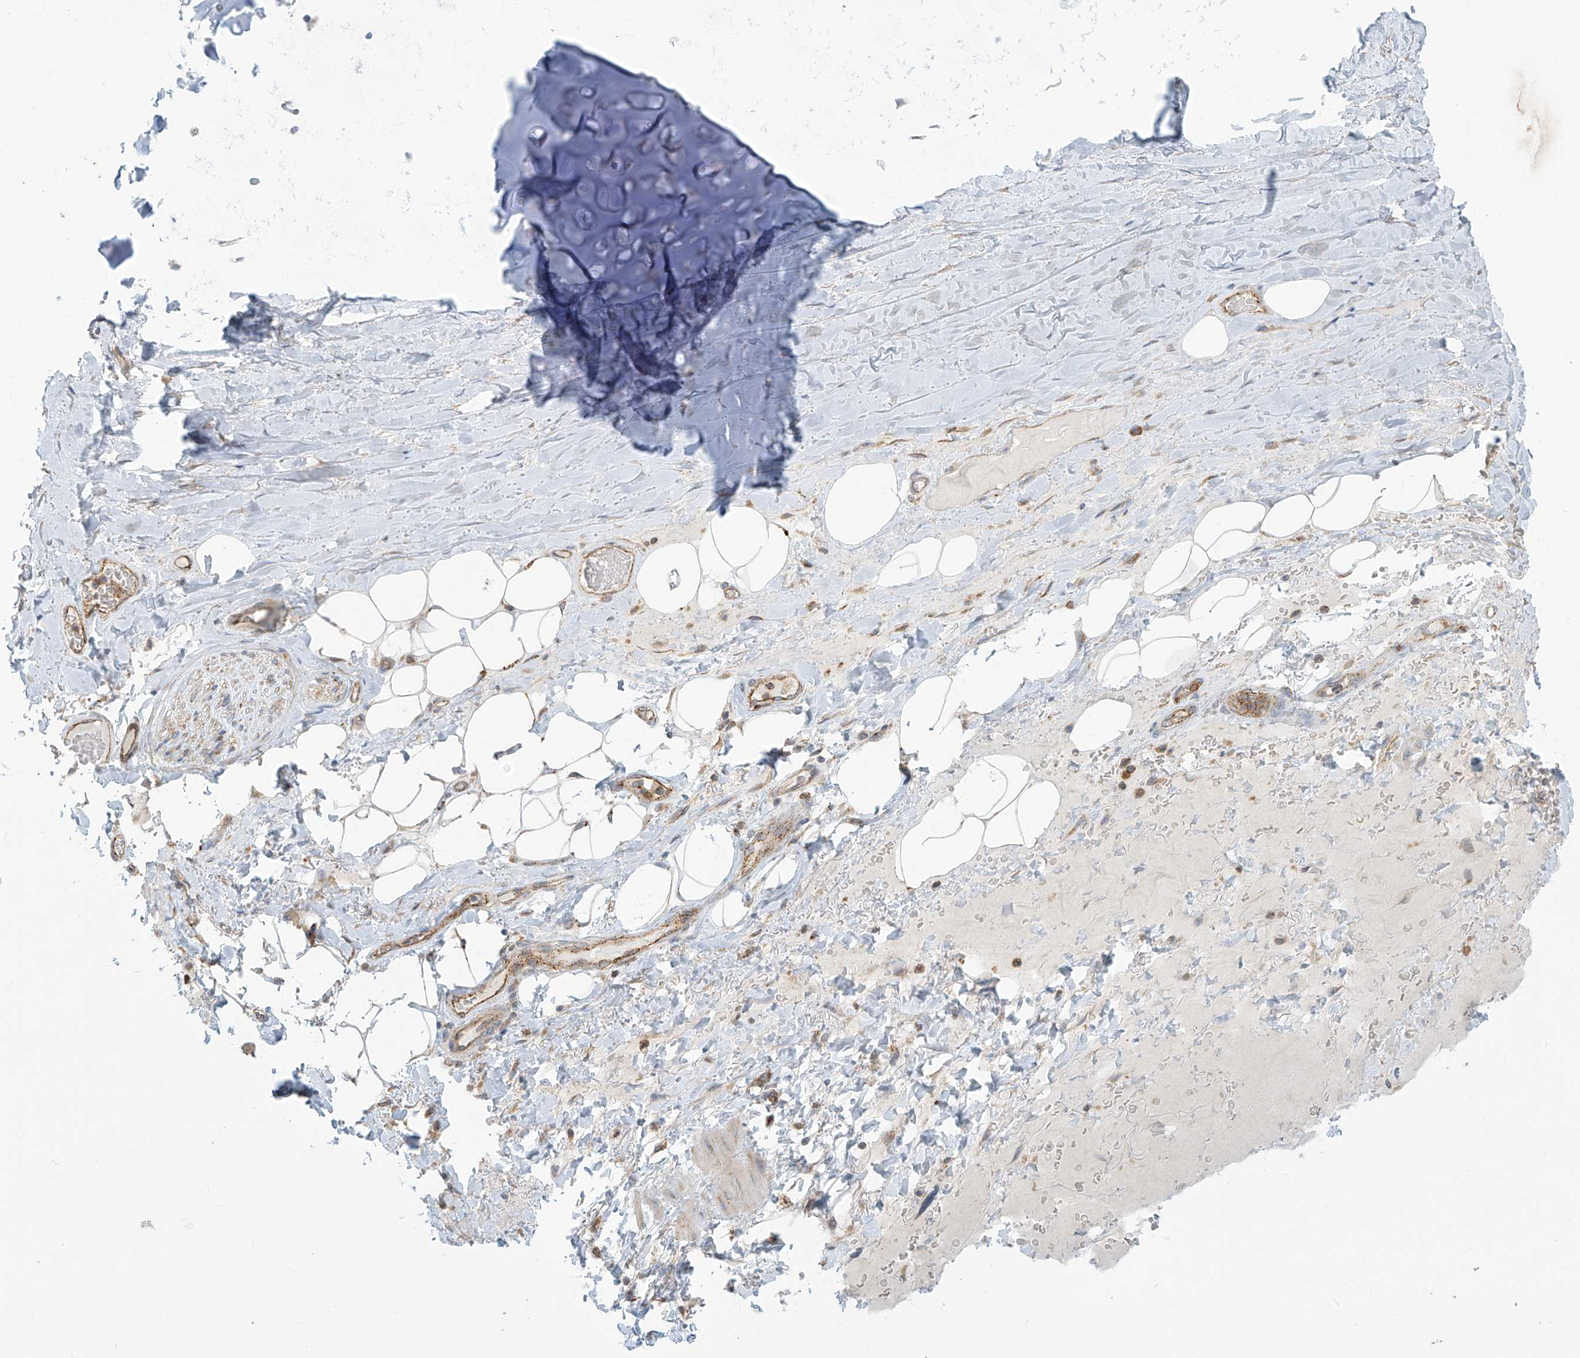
{"staining": {"intensity": "negative", "quantity": "none", "location": "none"}, "tissue": "adipose tissue", "cell_type": "Adipocytes", "image_type": "normal", "snomed": [{"axis": "morphology", "description": "Normal tissue, NOS"}, {"axis": "topography", "description": "Cartilage tissue"}], "caption": "Immunohistochemistry image of benign human adipose tissue stained for a protein (brown), which reveals no expression in adipocytes.", "gene": "LZTS3", "patient": {"sex": "female", "age": 63}}